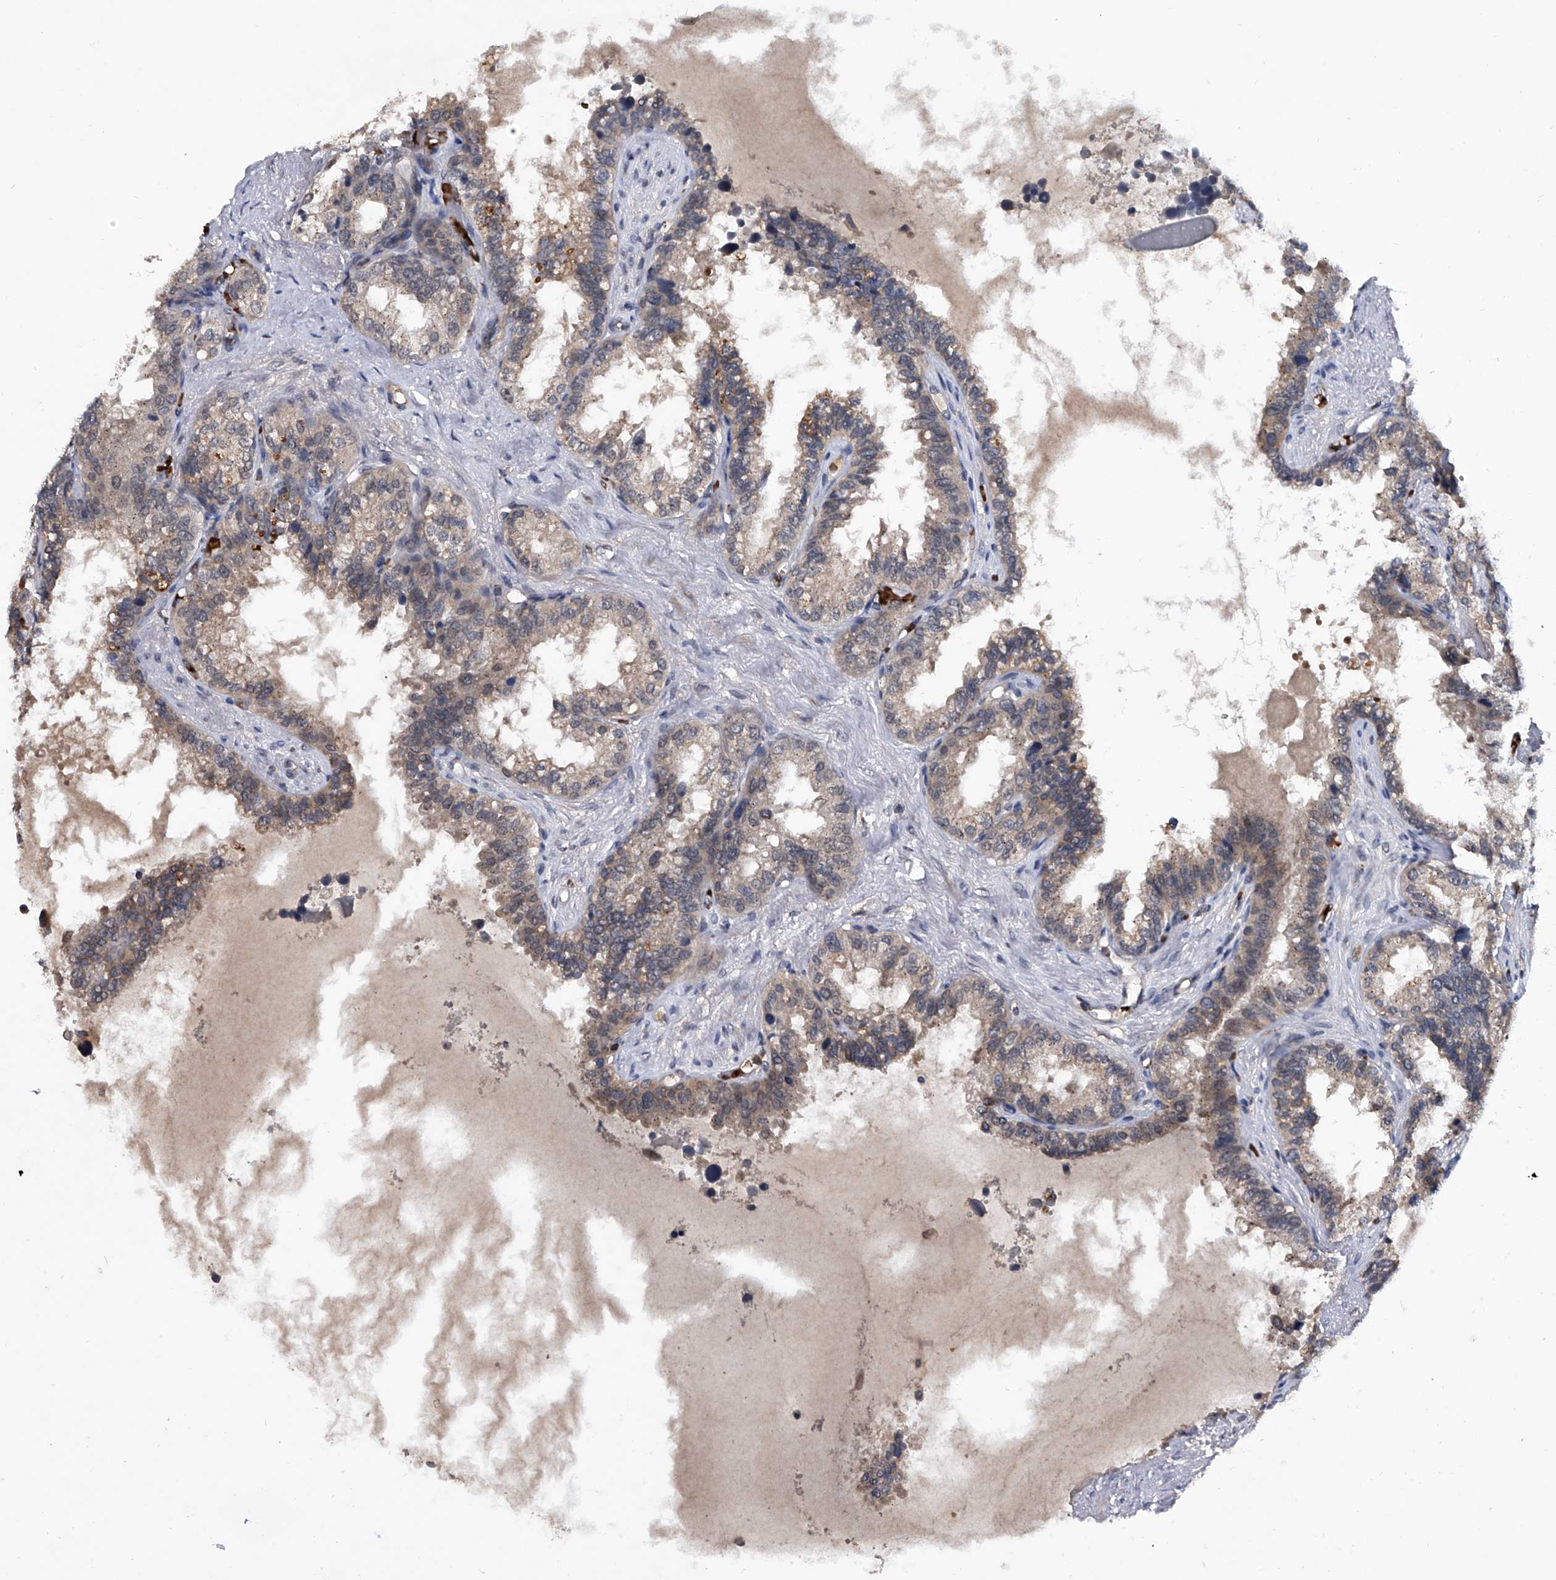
{"staining": {"intensity": "weak", "quantity": "<25%", "location": "cytoplasmic/membranous"}, "tissue": "seminal vesicle", "cell_type": "Glandular cells", "image_type": "normal", "snomed": [{"axis": "morphology", "description": "Normal tissue, NOS"}, {"axis": "topography", "description": "Seminal veicle"}], "caption": "Benign seminal vesicle was stained to show a protein in brown. There is no significant expression in glandular cells.", "gene": "ZNF30", "patient": {"sex": "male", "age": 80}}